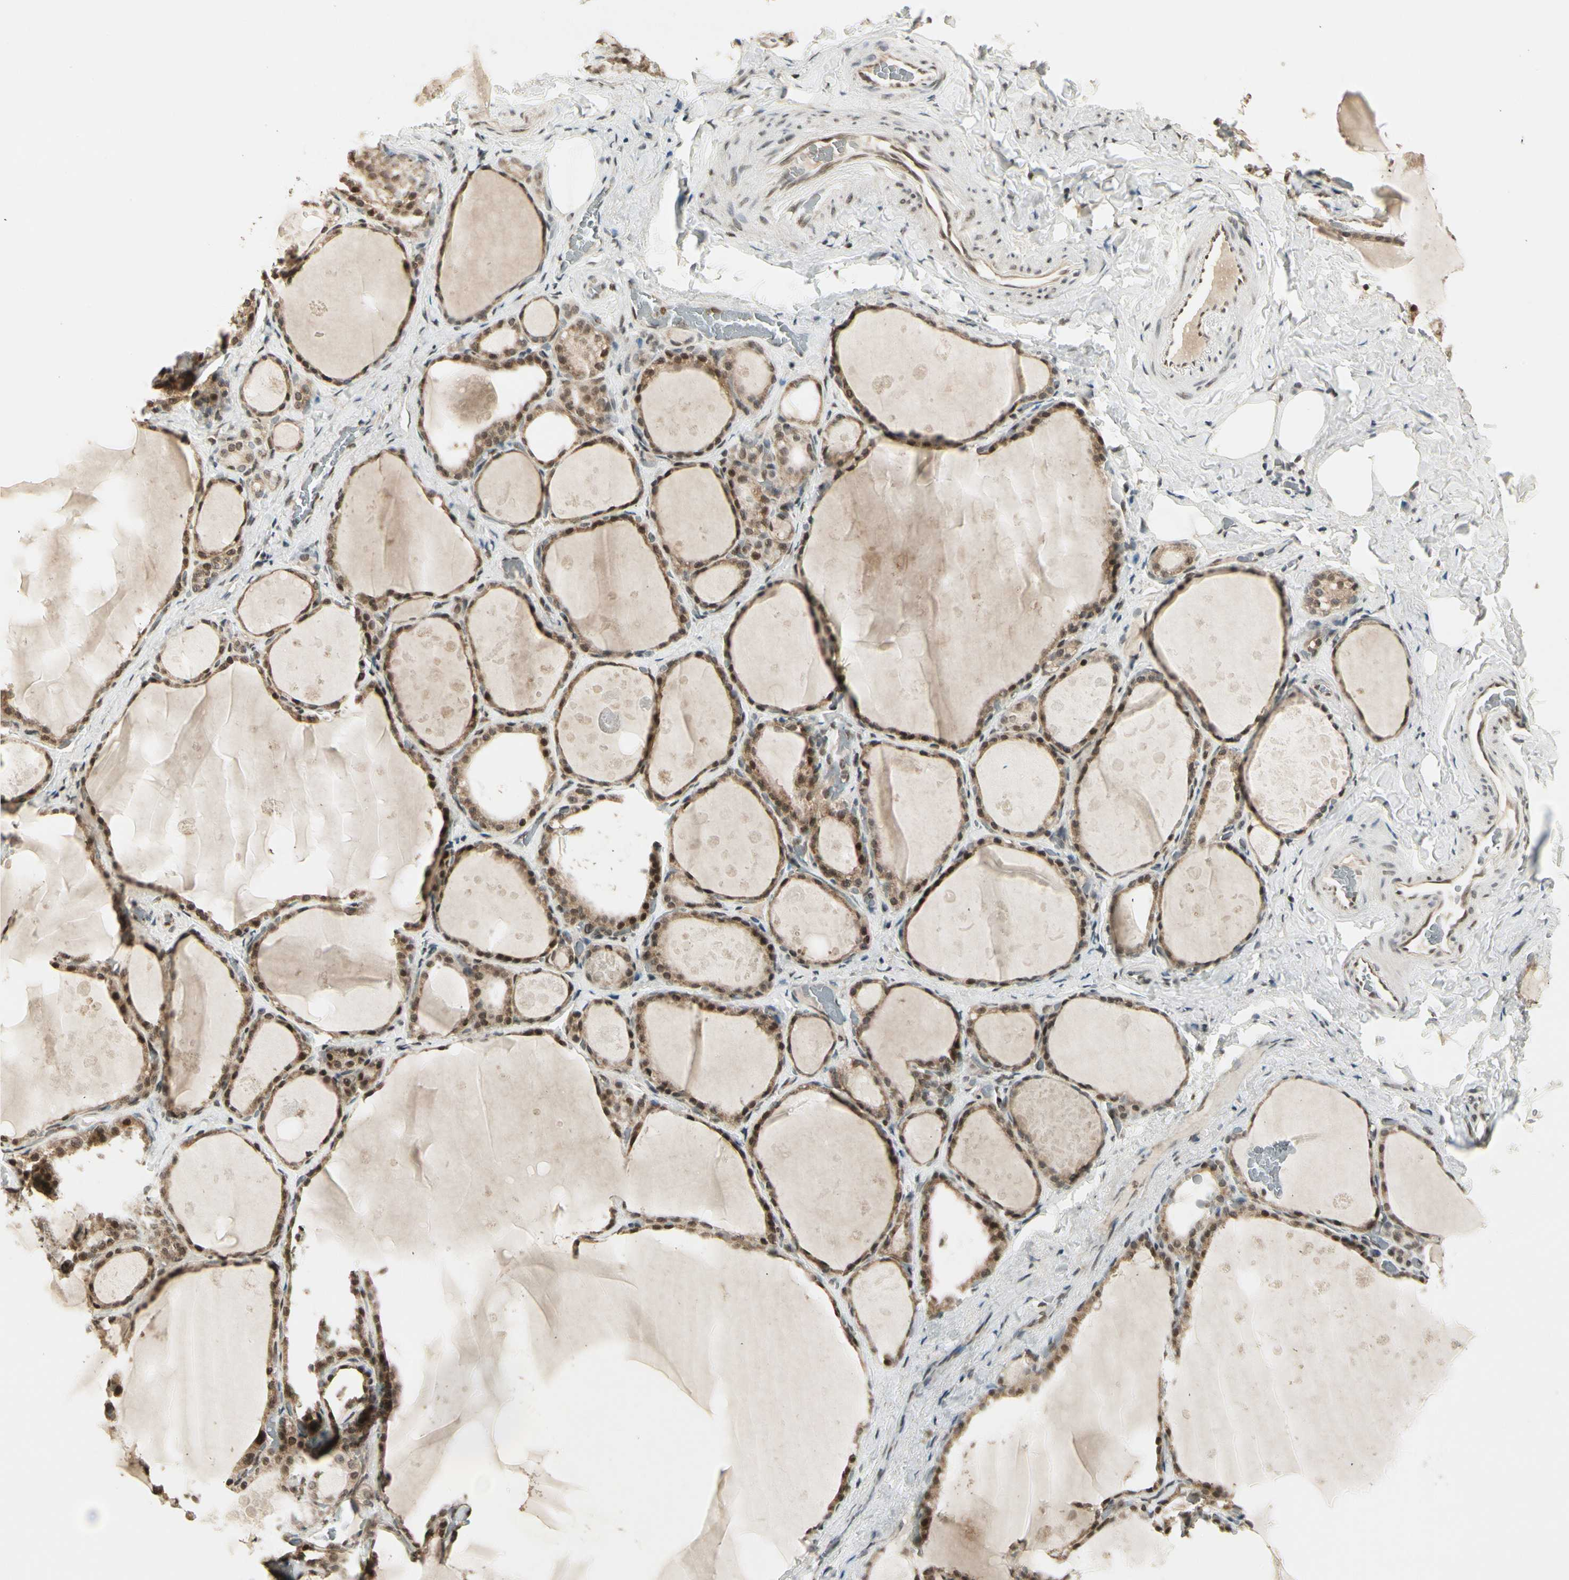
{"staining": {"intensity": "moderate", "quantity": ">75%", "location": "cytoplasmic/membranous,nuclear"}, "tissue": "thyroid gland", "cell_type": "Glandular cells", "image_type": "normal", "snomed": [{"axis": "morphology", "description": "Normal tissue, NOS"}, {"axis": "topography", "description": "Thyroid gland"}], "caption": "A high-resolution photomicrograph shows IHC staining of unremarkable thyroid gland, which shows moderate cytoplasmic/membranous,nuclear staining in approximately >75% of glandular cells.", "gene": "SMN2", "patient": {"sex": "male", "age": 61}}